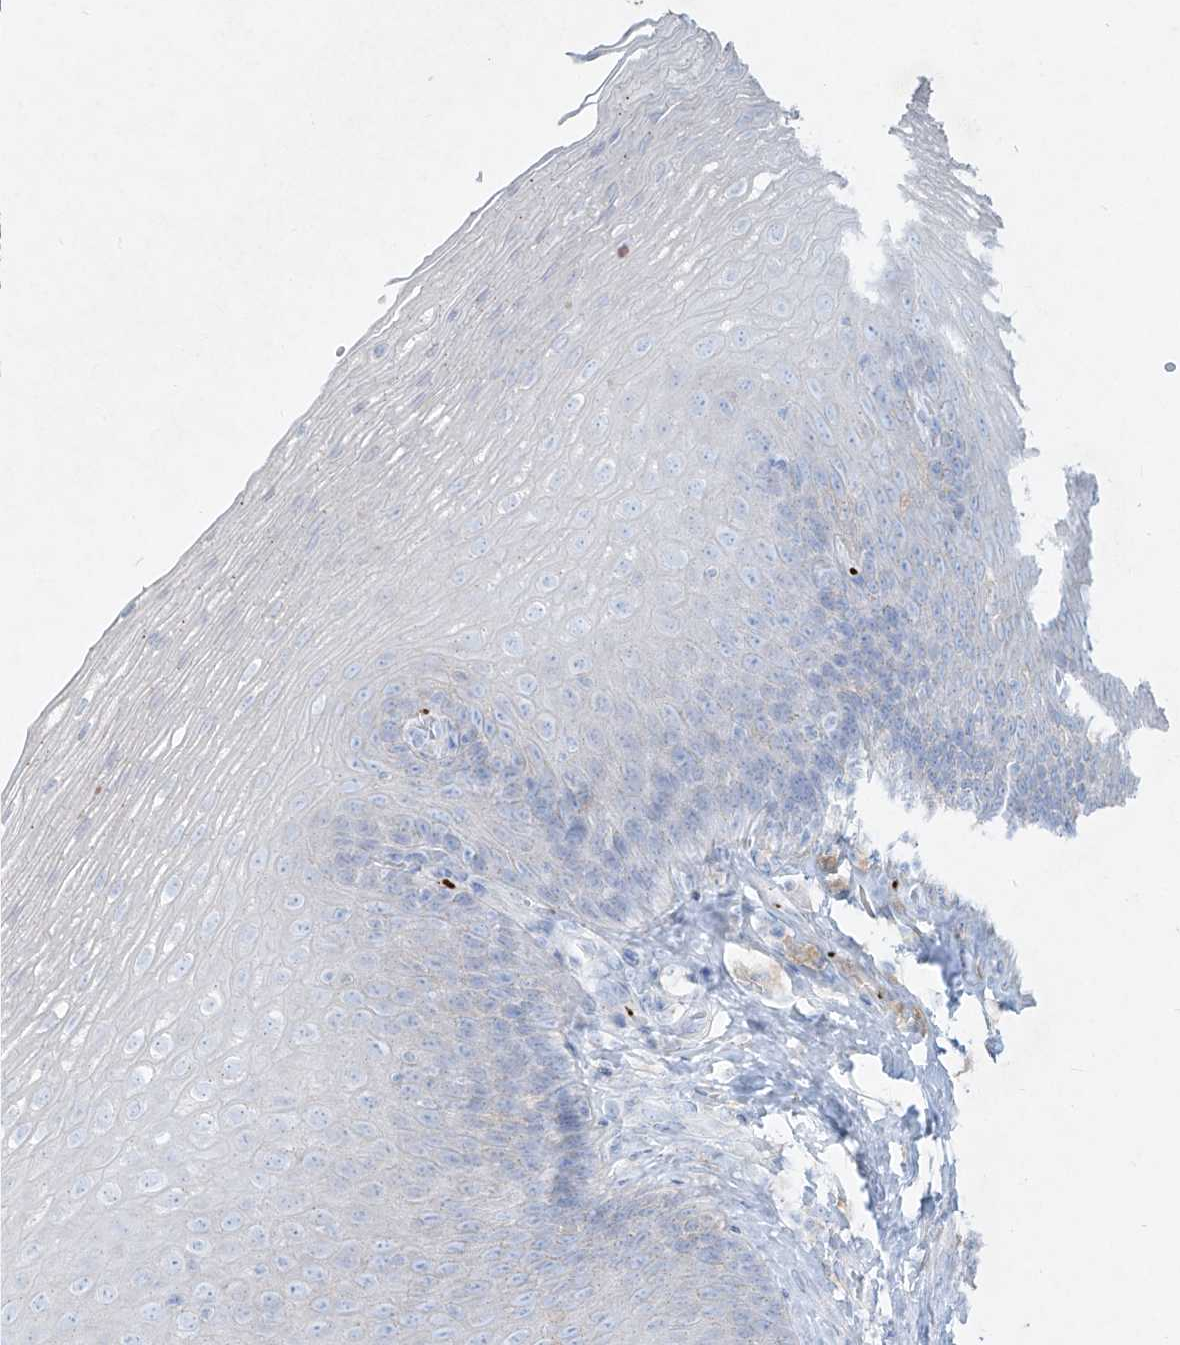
{"staining": {"intensity": "negative", "quantity": "none", "location": "none"}, "tissue": "esophagus", "cell_type": "Squamous epithelial cells", "image_type": "normal", "snomed": [{"axis": "morphology", "description": "Normal tissue, NOS"}, {"axis": "topography", "description": "Esophagus"}], "caption": "The photomicrograph exhibits no significant expression in squamous epithelial cells of esophagus.", "gene": "PLEK", "patient": {"sex": "female", "age": 66}}